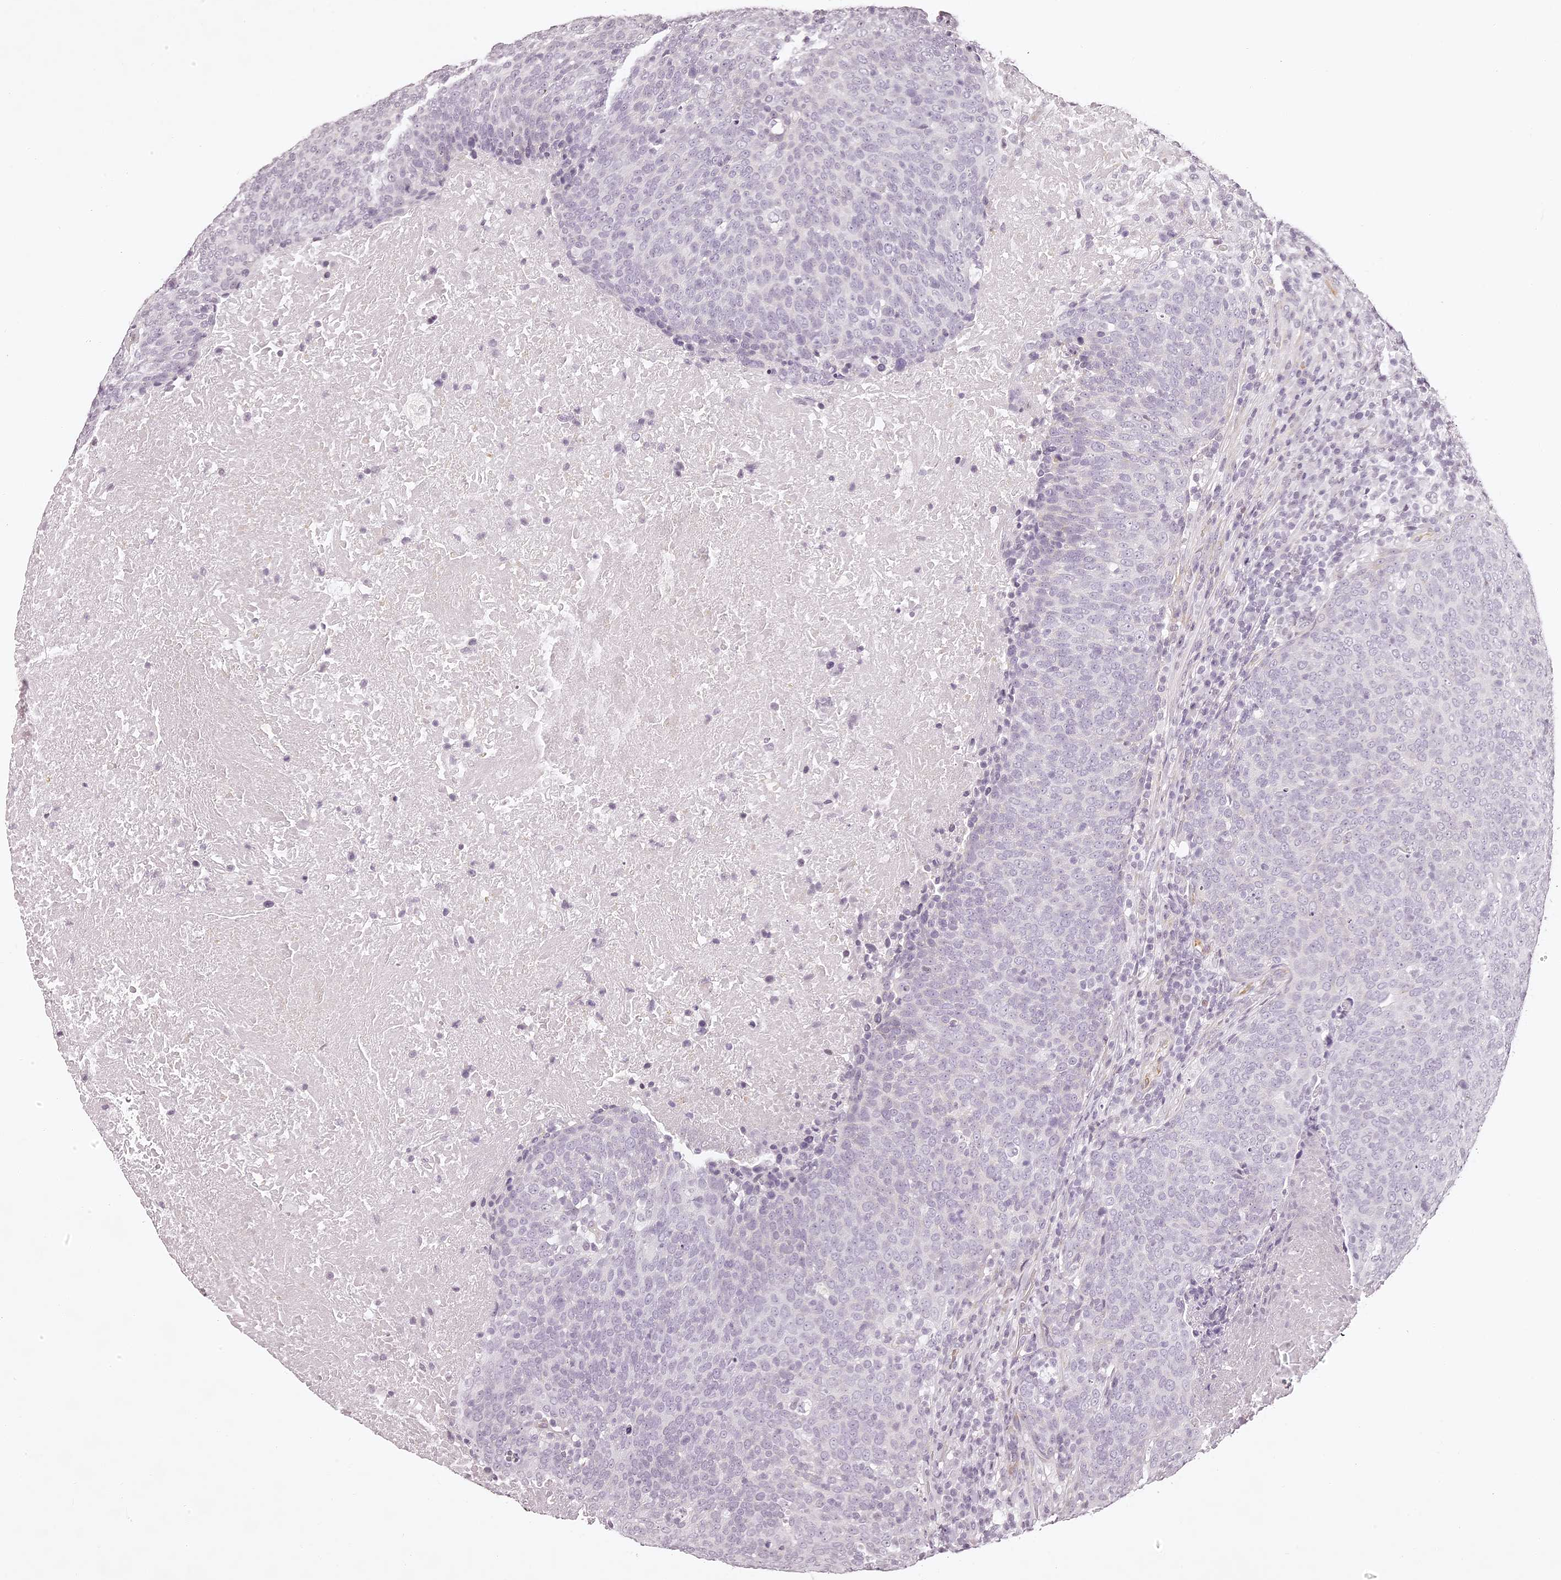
{"staining": {"intensity": "negative", "quantity": "none", "location": "none"}, "tissue": "head and neck cancer", "cell_type": "Tumor cells", "image_type": "cancer", "snomed": [{"axis": "morphology", "description": "Squamous cell carcinoma, NOS"}, {"axis": "morphology", "description": "Squamous cell carcinoma, metastatic, NOS"}, {"axis": "topography", "description": "Lymph node"}, {"axis": "topography", "description": "Head-Neck"}], "caption": "Tumor cells are negative for brown protein staining in metastatic squamous cell carcinoma (head and neck).", "gene": "ELAPOR1", "patient": {"sex": "male", "age": 62}}